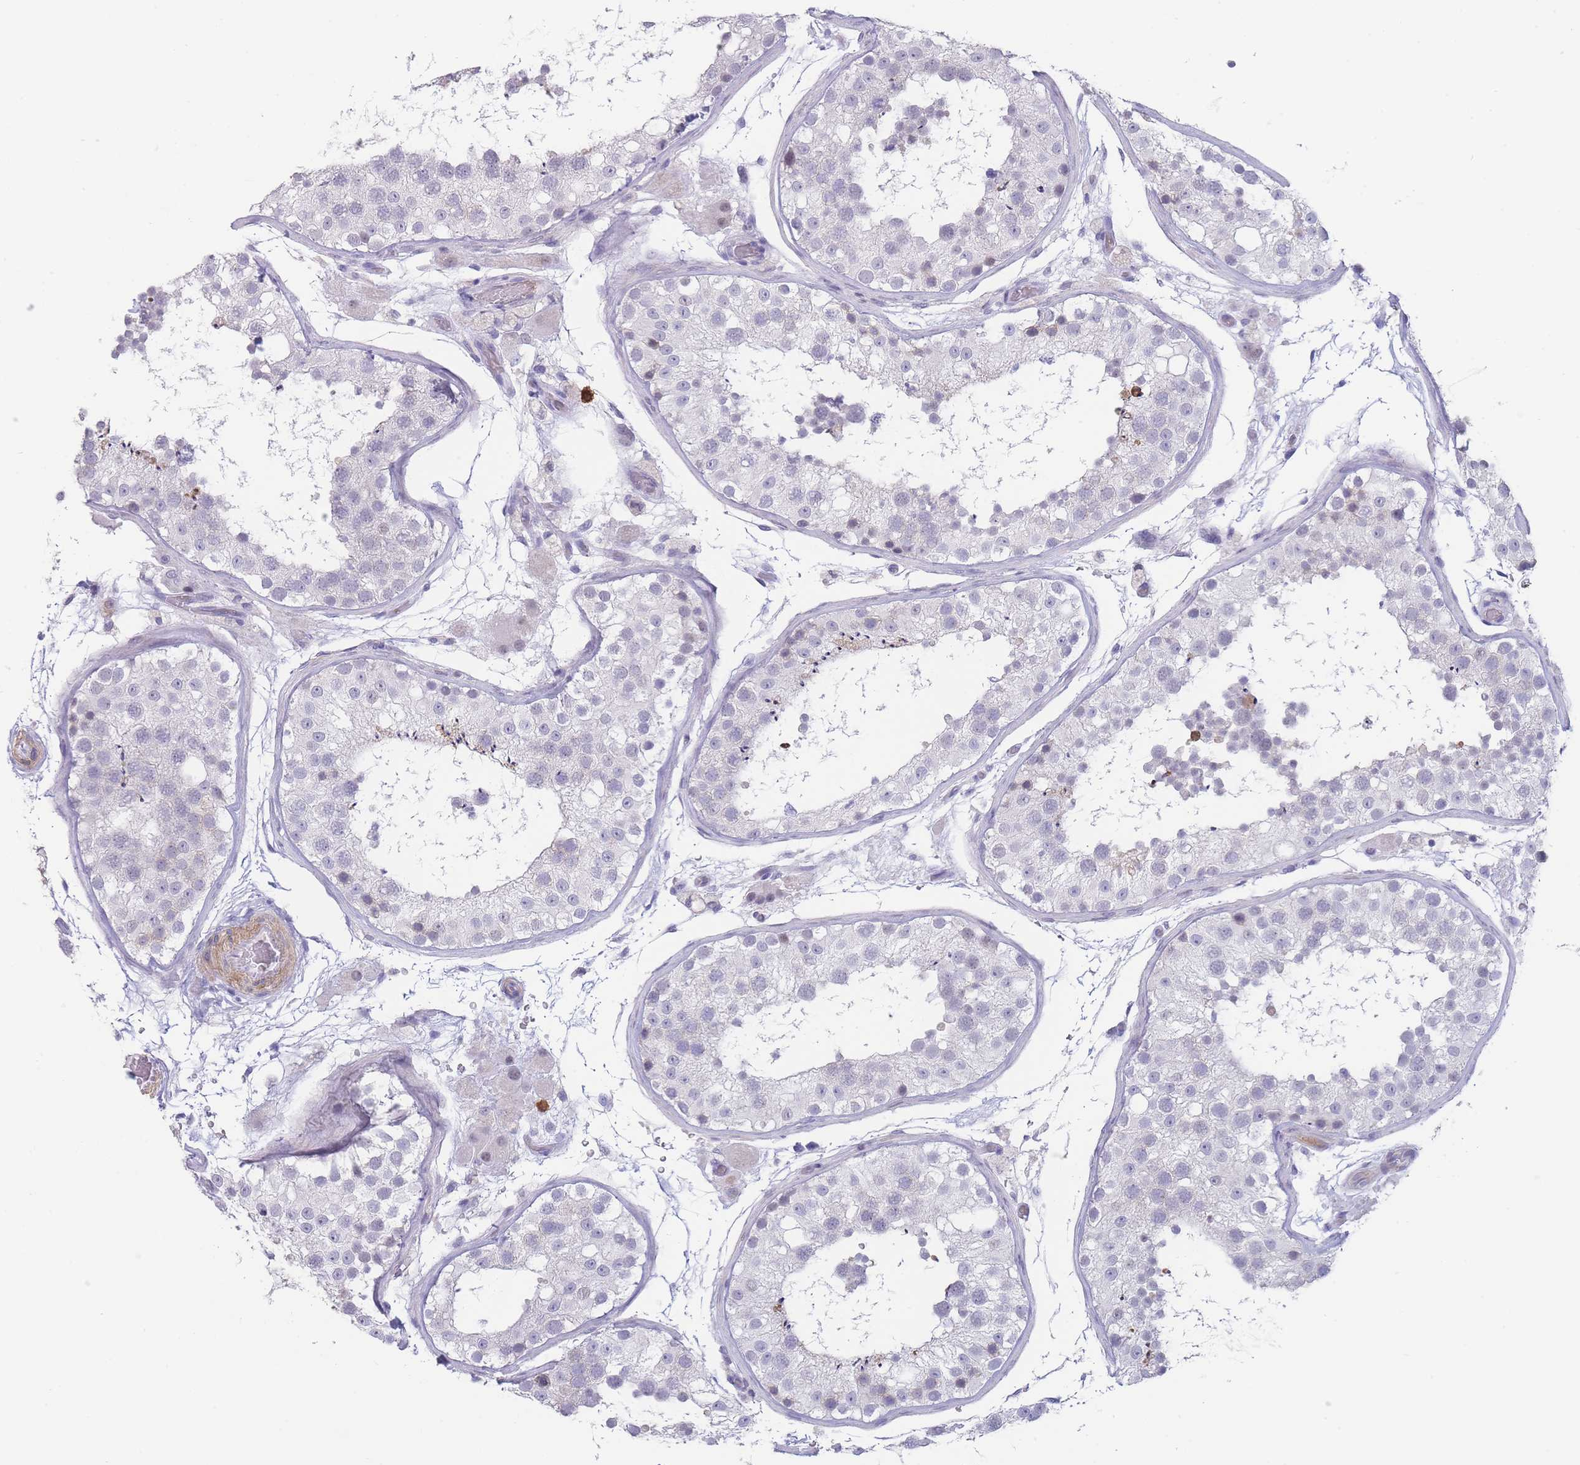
{"staining": {"intensity": "weak", "quantity": "<25%", "location": "cytoplasmic/membranous,nuclear"}, "tissue": "testis", "cell_type": "Cells in seminiferous ducts", "image_type": "normal", "snomed": [{"axis": "morphology", "description": "Normal tissue, NOS"}, {"axis": "topography", "description": "Testis"}], "caption": "Immunohistochemistry (IHC) image of benign testis: human testis stained with DAB reveals no significant protein staining in cells in seminiferous ducts.", "gene": "ASAP3", "patient": {"sex": "male", "age": 26}}